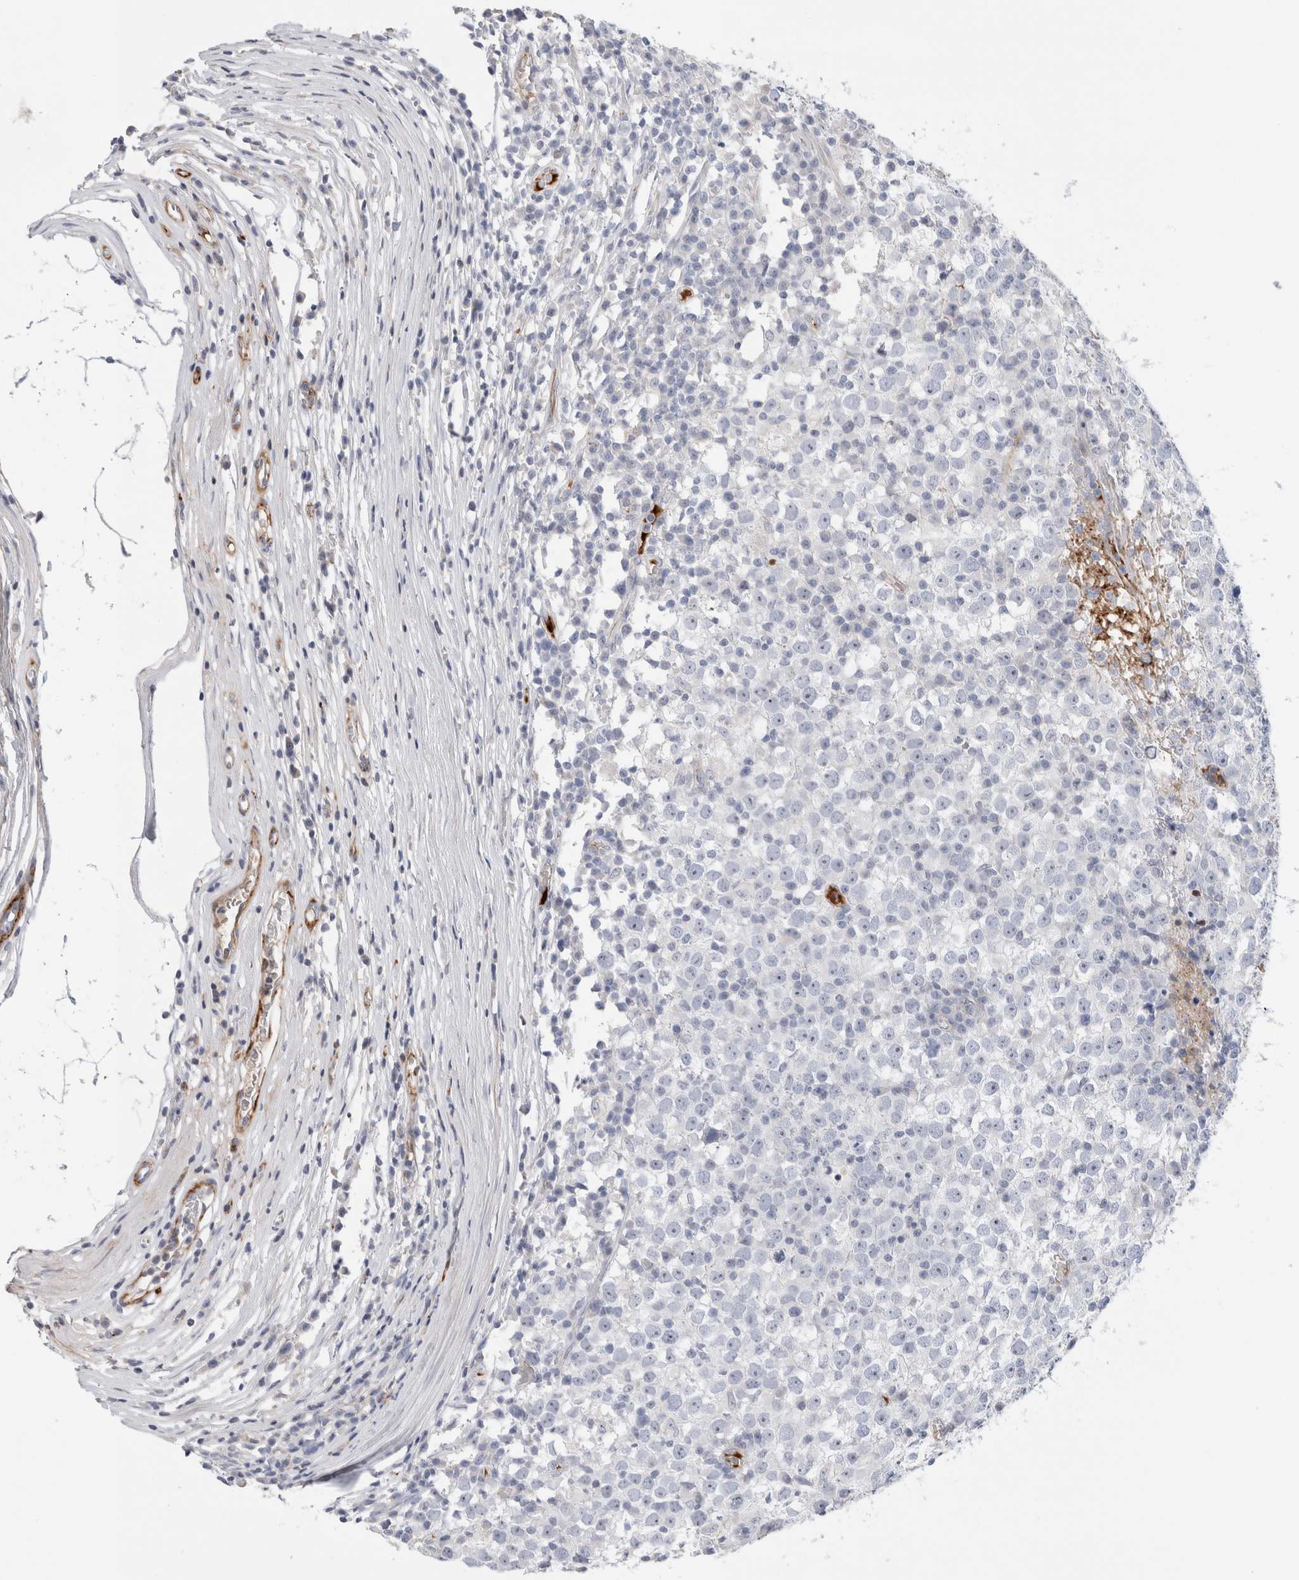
{"staining": {"intensity": "negative", "quantity": "none", "location": "none"}, "tissue": "testis cancer", "cell_type": "Tumor cells", "image_type": "cancer", "snomed": [{"axis": "morphology", "description": "Seminoma, NOS"}, {"axis": "topography", "description": "Testis"}], "caption": "This is an immunohistochemistry histopathology image of human testis cancer. There is no staining in tumor cells.", "gene": "ECHDC2", "patient": {"sex": "male", "age": 65}}